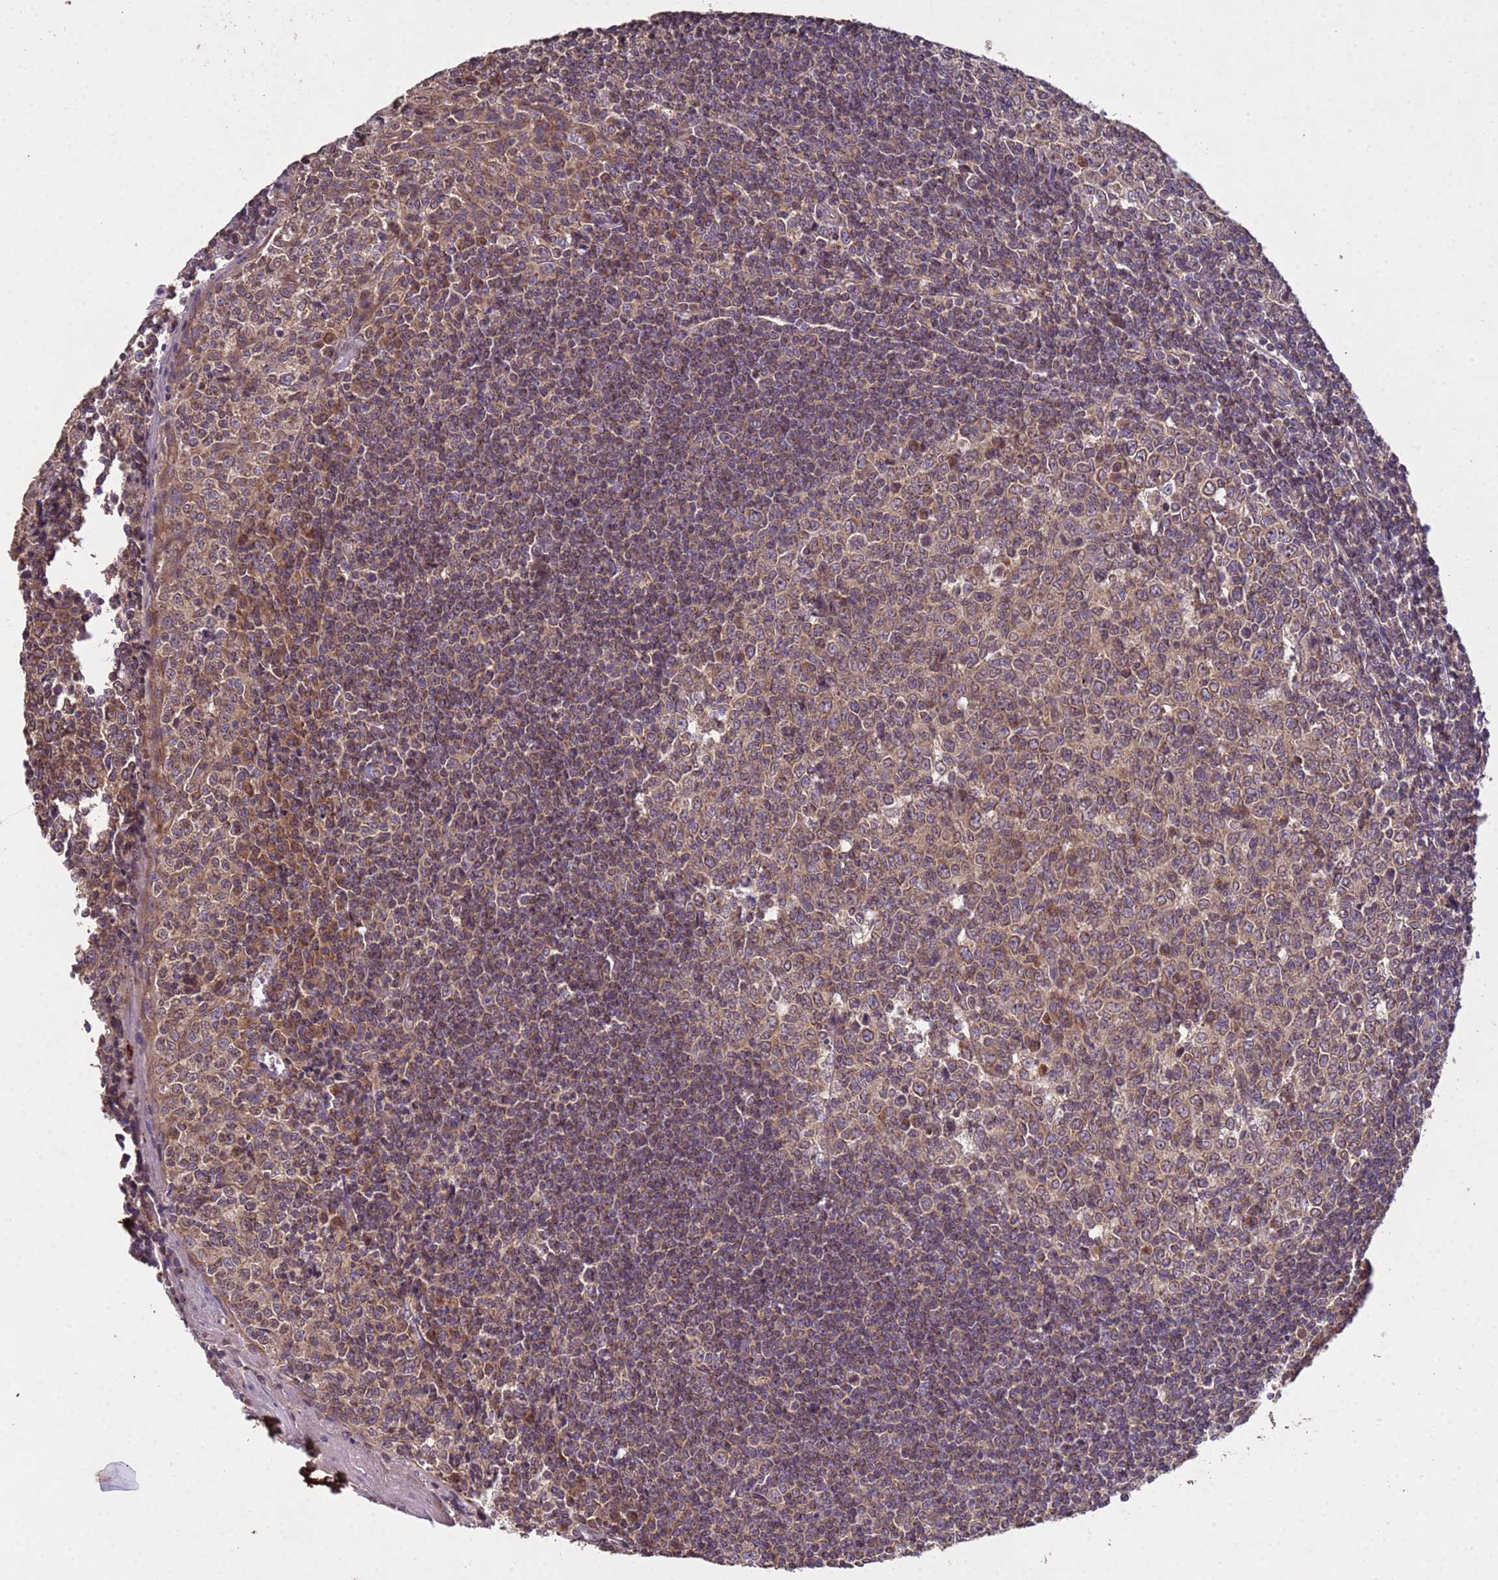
{"staining": {"intensity": "moderate", "quantity": ">75%", "location": "cytoplasmic/membranous"}, "tissue": "tonsil", "cell_type": "Germinal center cells", "image_type": "normal", "snomed": [{"axis": "morphology", "description": "Normal tissue, NOS"}, {"axis": "topography", "description": "Tonsil"}], "caption": "Germinal center cells show medium levels of moderate cytoplasmic/membranous expression in approximately >75% of cells in benign human tonsil.", "gene": "P2RX7", "patient": {"sex": "male", "age": 27}}